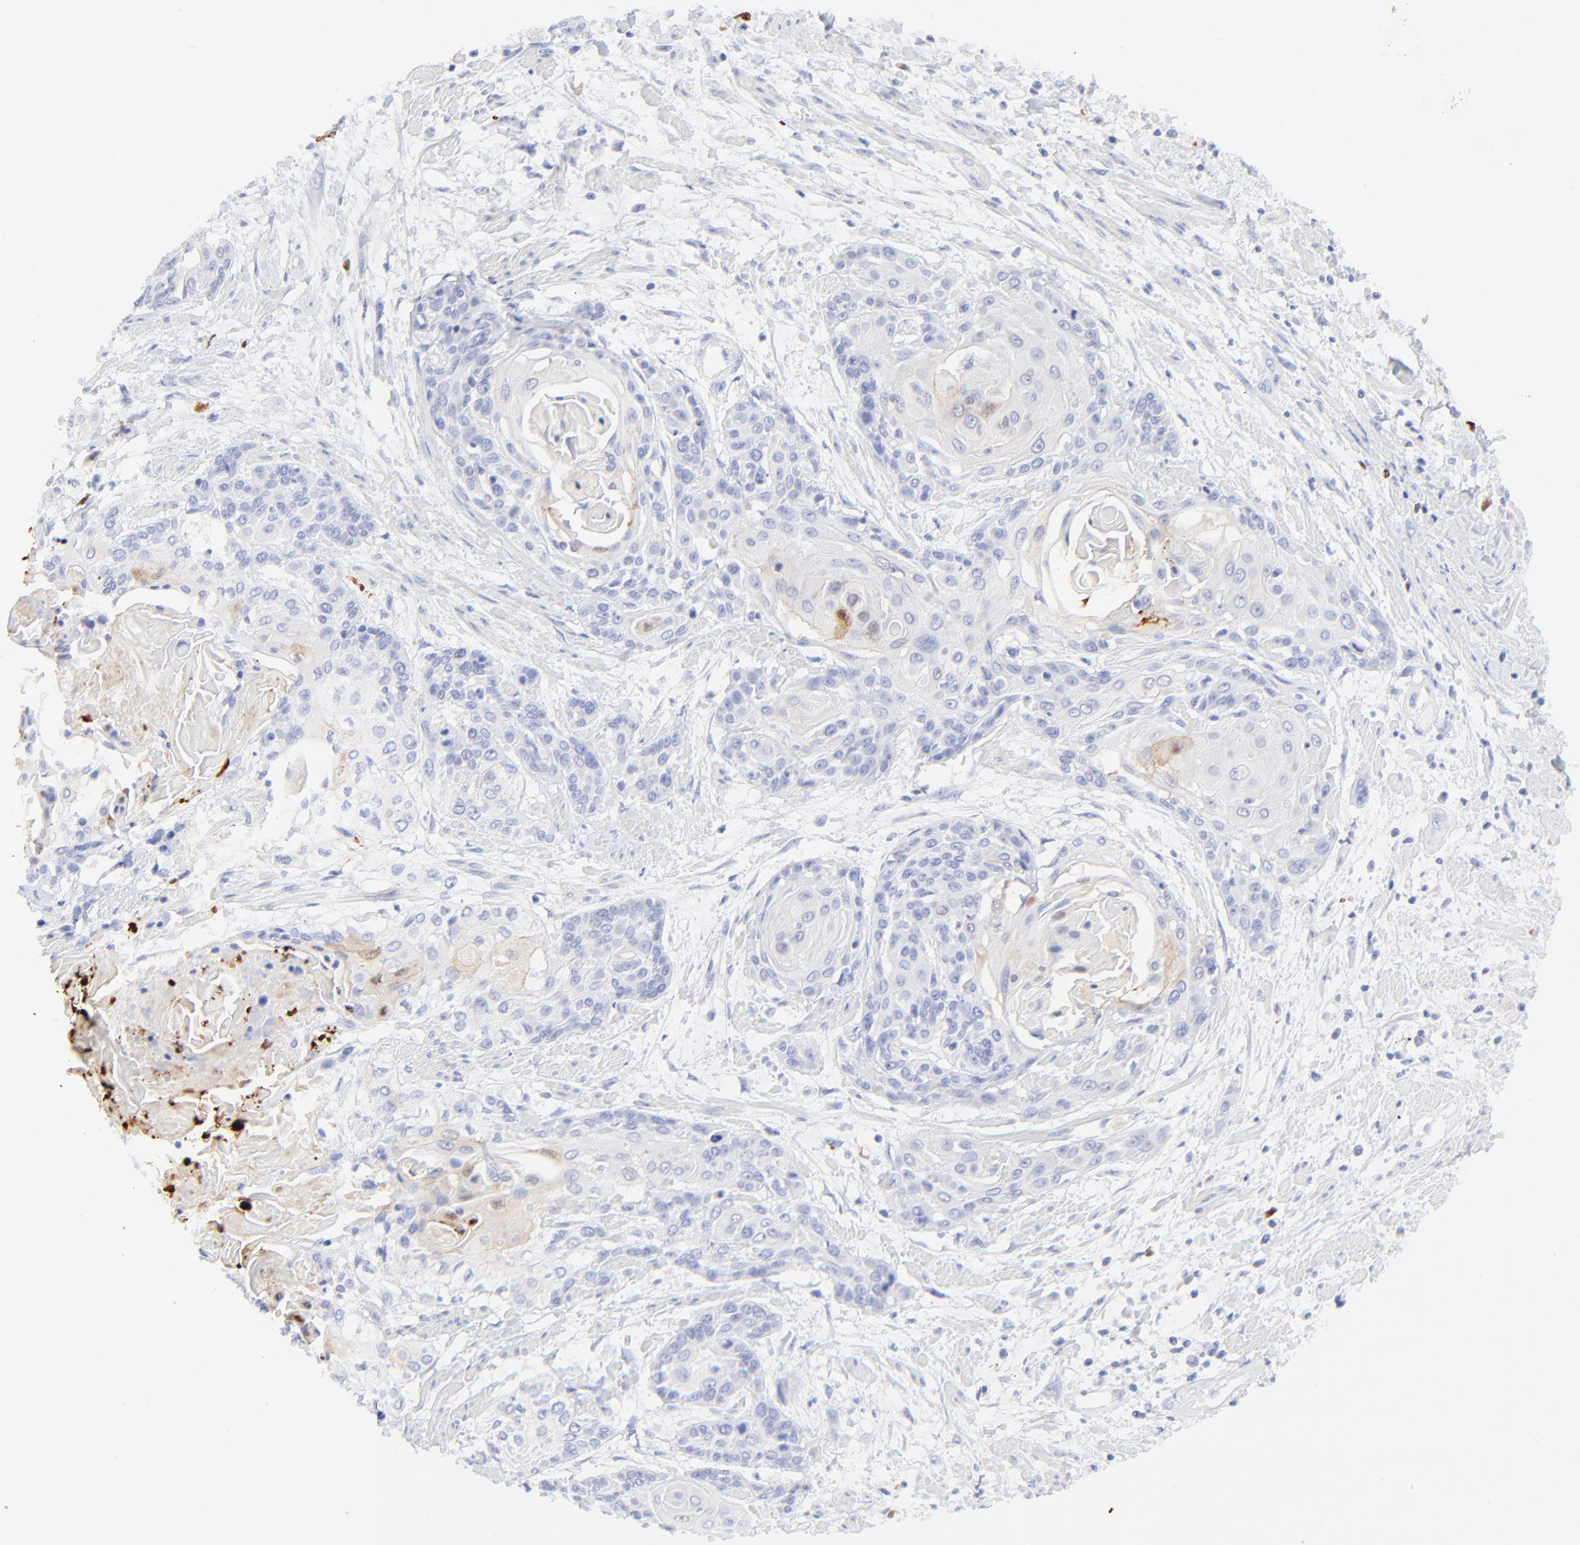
{"staining": {"intensity": "negative", "quantity": "none", "location": "none"}, "tissue": "cervical cancer", "cell_type": "Tumor cells", "image_type": "cancer", "snomed": [{"axis": "morphology", "description": "Squamous cell carcinoma, NOS"}, {"axis": "topography", "description": "Cervix"}], "caption": "Tumor cells are negative for brown protein staining in cervical cancer. (Immunohistochemistry, brightfield microscopy, high magnification).", "gene": "S100A12", "patient": {"sex": "female", "age": 57}}